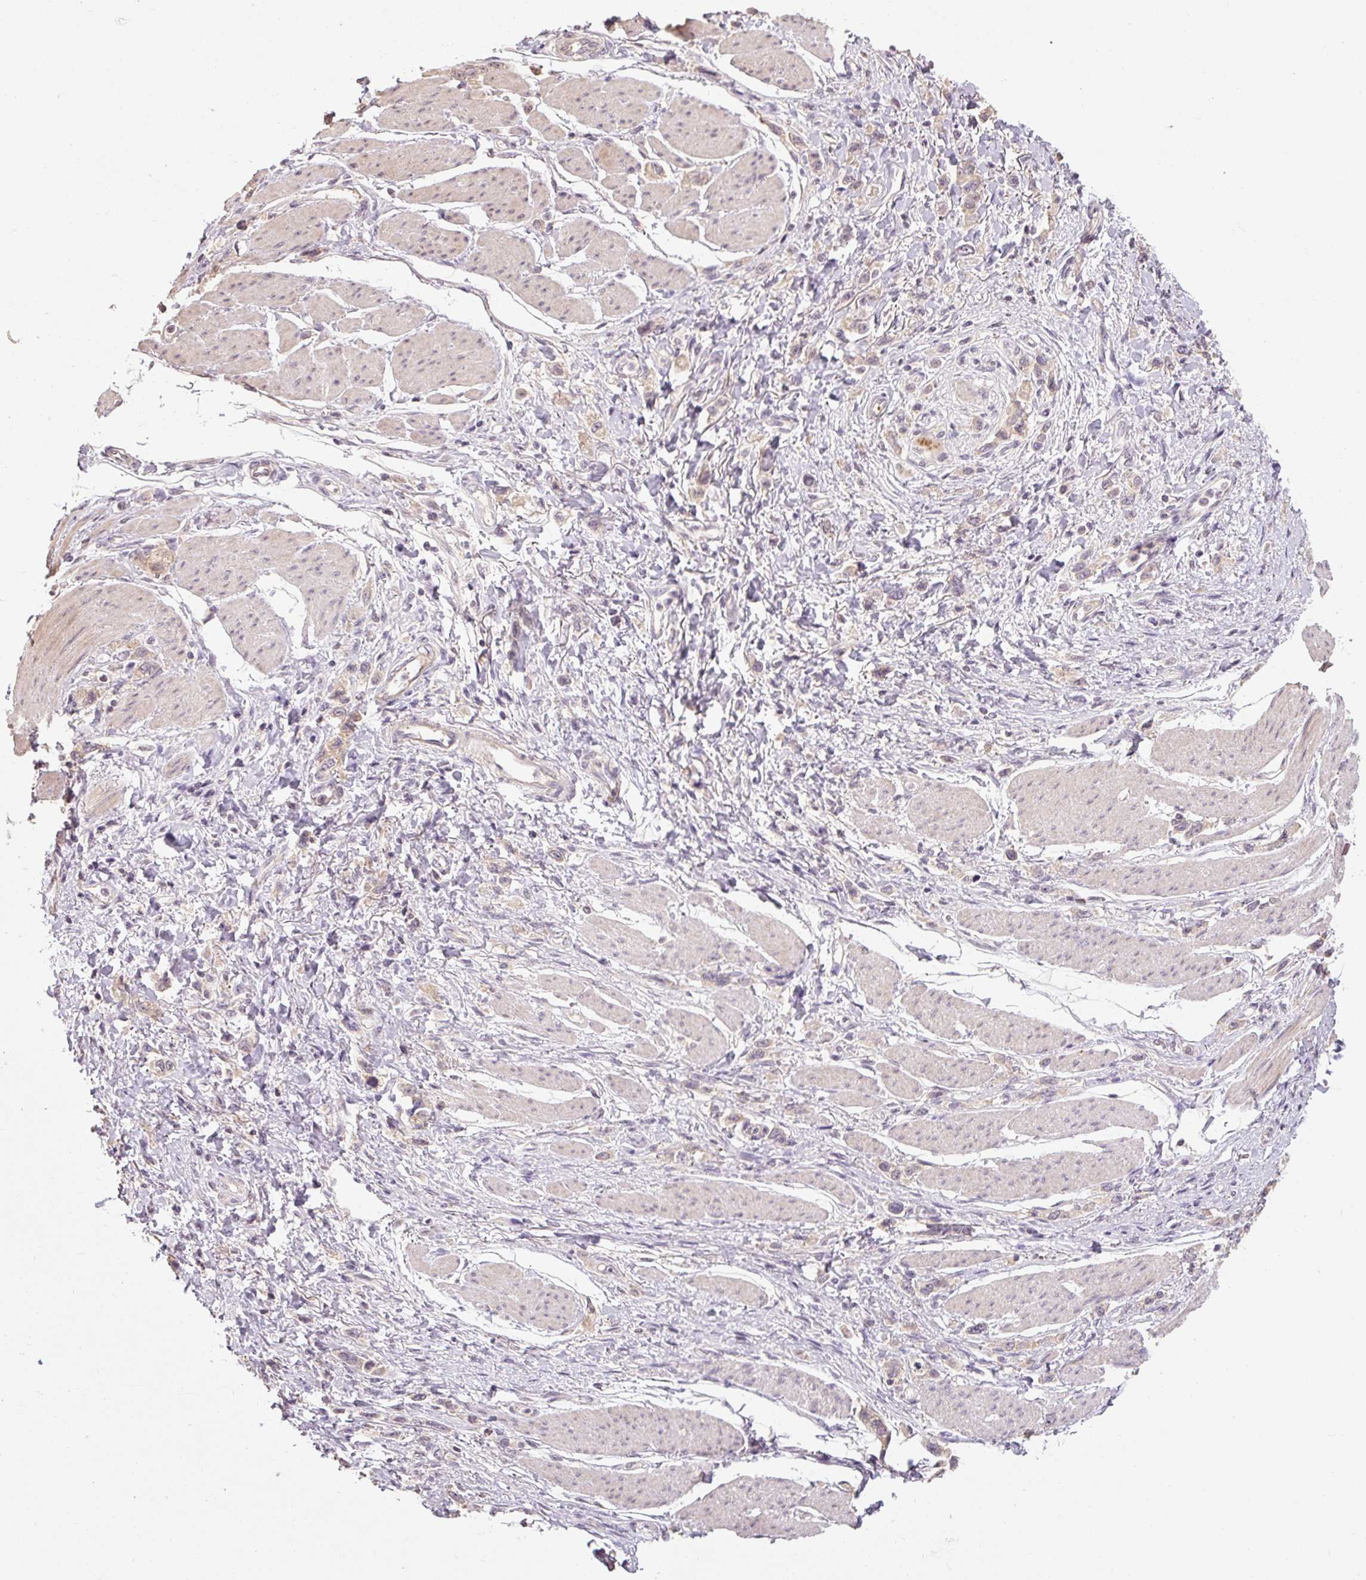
{"staining": {"intensity": "negative", "quantity": "none", "location": "none"}, "tissue": "stomach cancer", "cell_type": "Tumor cells", "image_type": "cancer", "snomed": [{"axis": "morphology", "description": "Adenocarcinoma, NOS"}, {"axis": "topography", "description": "Stomach"}], "caption": "High magnification brightfield microscopy of stomach adenocarcinoma stained with DAB (brown) and counterstained with hematoxylin (blue): tumor cells show no significant expression. (DAB (3,3'-diaminobenzidine) immunohistochemistry (IHC) with hematoxylin counter stain).", "gene": "CFAP65", "patient": {"sex": "female", "age": 65}}